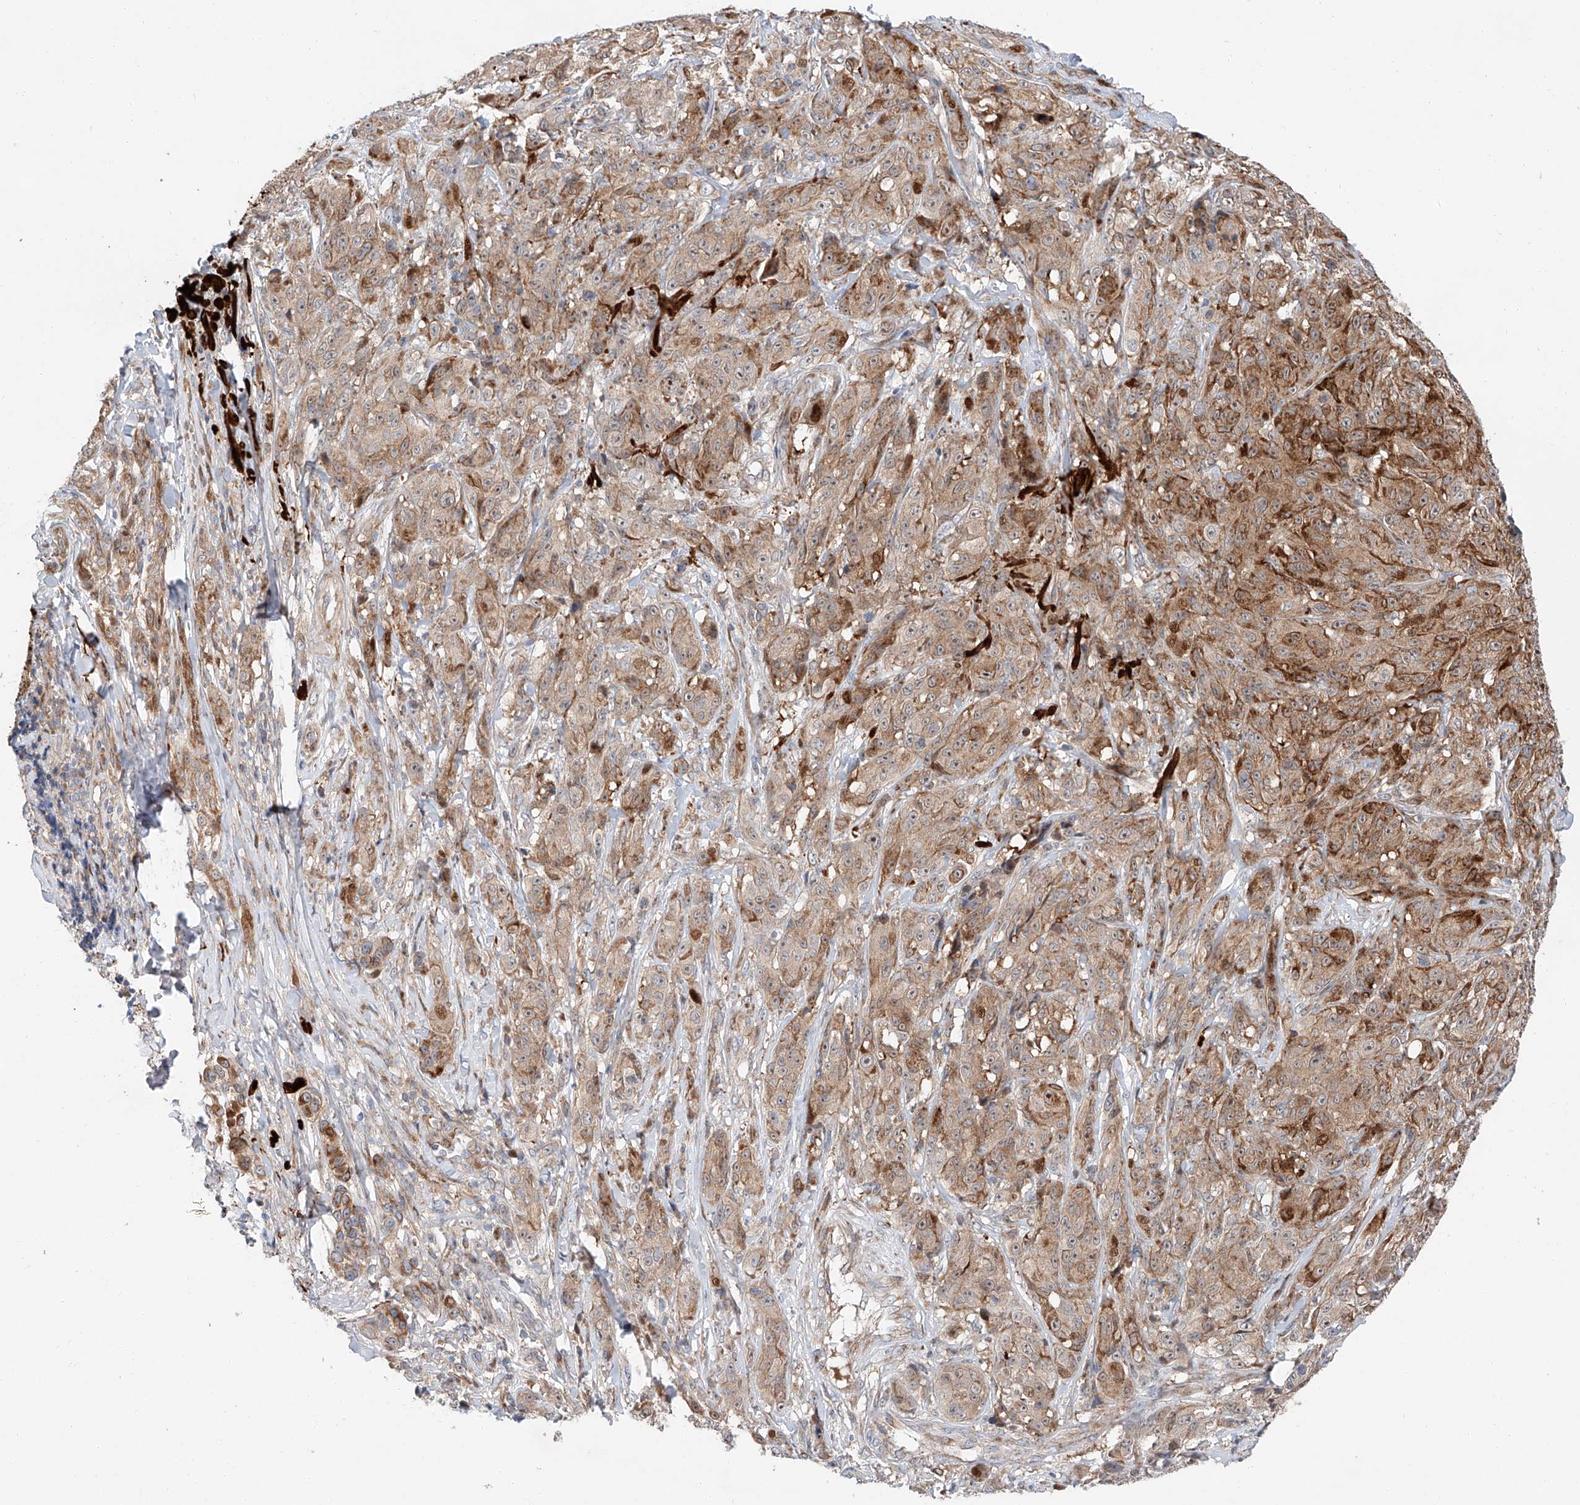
{"staining": {"intensity": "strong", "quantity": "25%-75%", "location": "cytoplasmic/membranous"}, "tissue": "melanoma", "cell_type": "Tumor cells", "image_type": "cancer", "snomed": [{"axis": "morphology", "description": "Malignant melanoma, NOS"}, {"axis": "topography", "description": "Skin"}], "caption": "Immunohistochemistry photomicrograph of neoplastic tissue: melanoma stained using IHC exhibits high levels of strong protein expression localized specifically in the cytoplasmic/membranous of tumor cells, appearing as a cytoplasmic/membranous brown color.", "gene": "USF3", "patient": {"sex": "male", "age": 73}}